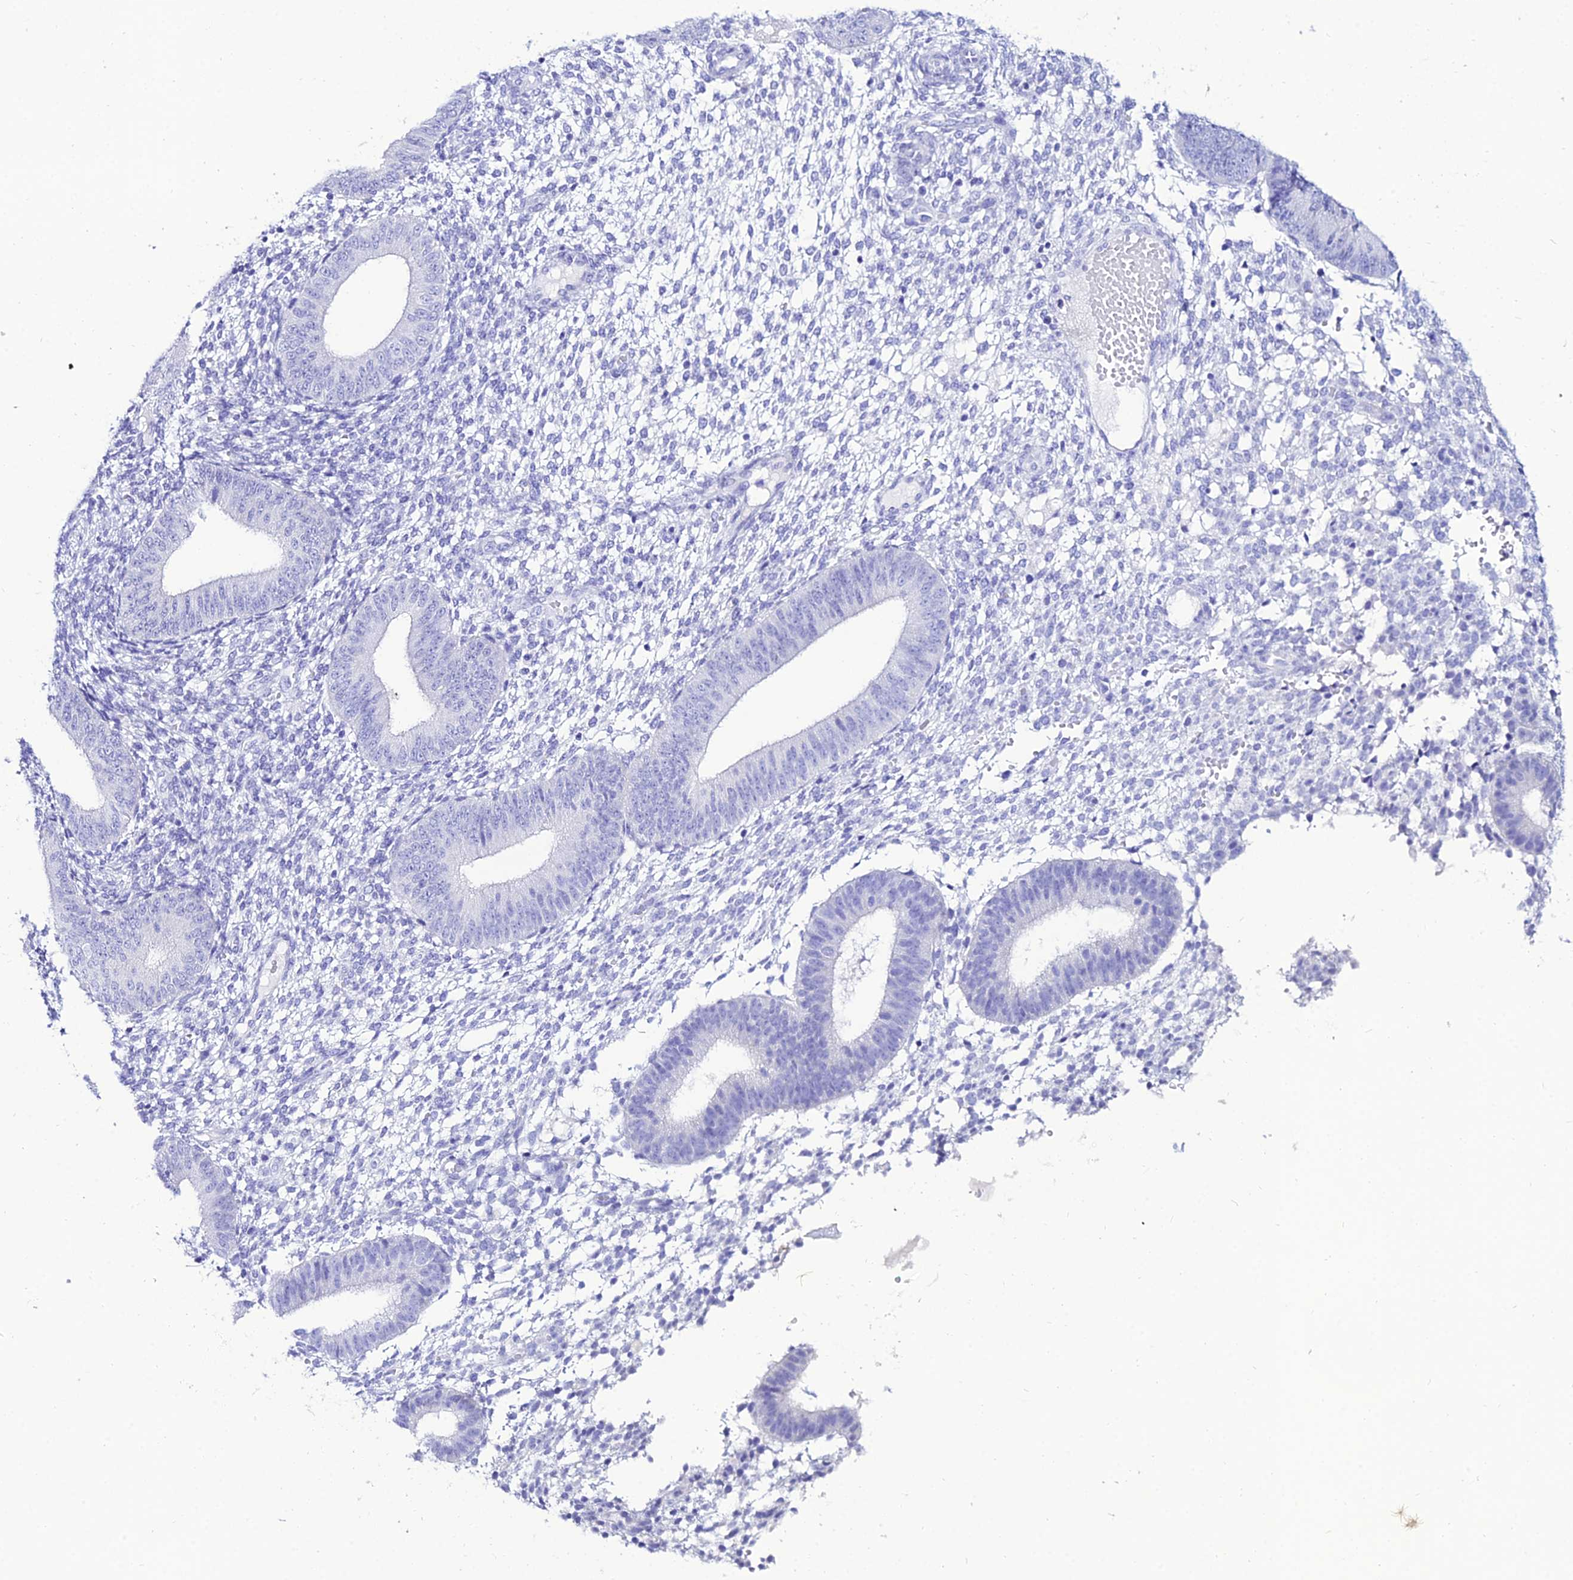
{"staining": {"intensity": "negative", "quantity": "none", "location": "none"}, "tissue": "endometrium", "cell_type": "Cells in endometrial stroma", "image_type": "normal", "snomed": [{"axis": "morphology", "description": "Normal tissue, NOS"}, {"axis": "topography", "description": "Endometrium"}], "caption": "Immunohistochemical staining of normal endometrium displays no significant positivity in cells in endometrial stroma. Nuclei are stained in blue.", "gene": "OR4D5", "patient": {"sex": "female", "age": 49}}